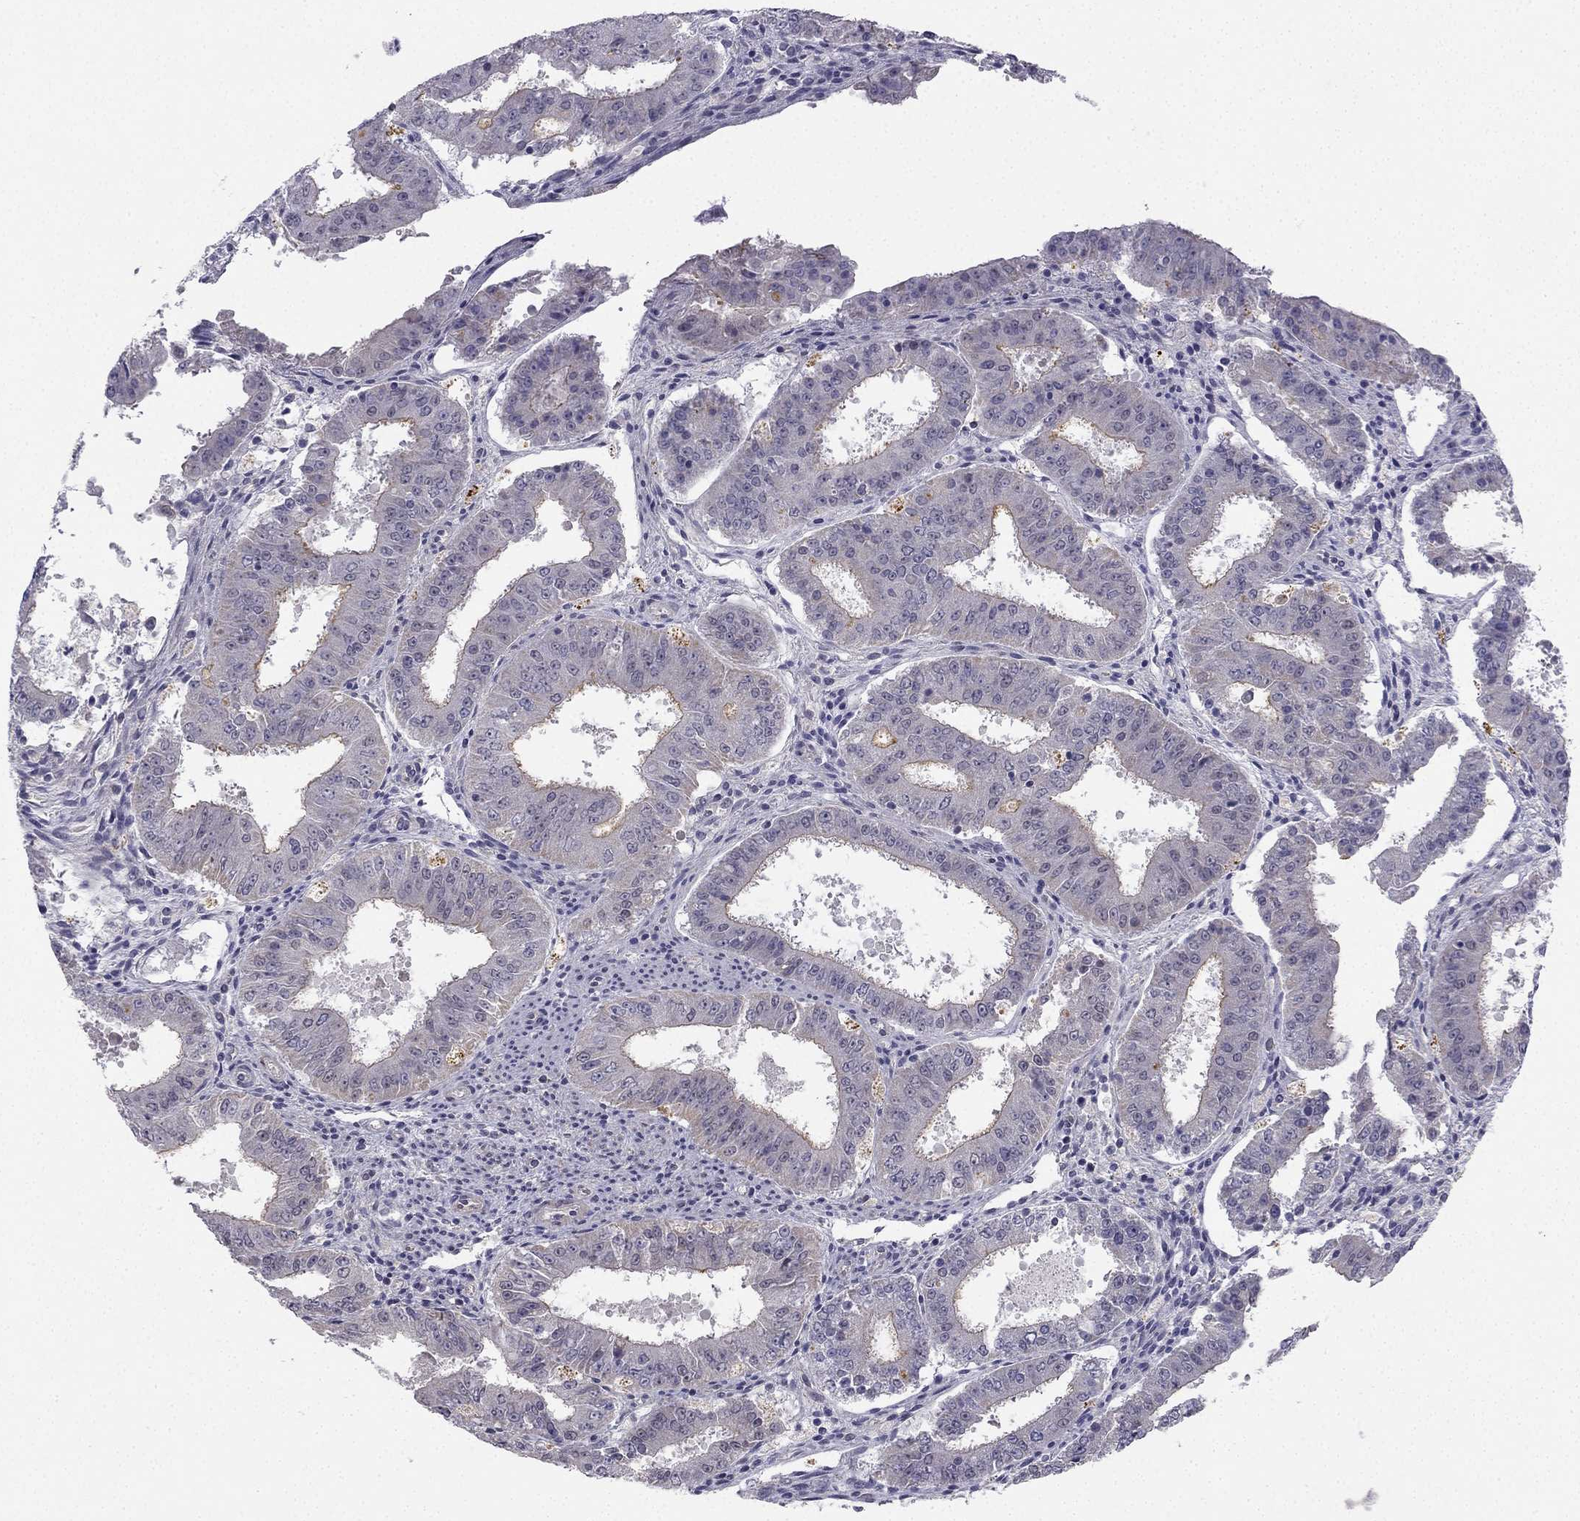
{"staining": {"intensity": "moderate", "quantity": "<25%", "location": "cytoplasmic/membranous"}, "tissue": "ovarian cancer", "cell_type": "Tumor cells", "image_type": "cancer", "snomed": [{"axis": "morphology", "description": "Carcinoma, endometroid"}, {"axis": "topography", "description": "Ovary"}], "caption": "This is an image of IHC staining of ovarian cancer (endometroid carcinoma), which shows moderate staining in the cytoplasmic/membranous of tumor cells.", "gene": "CHST8", "patient": {"sex": "female", "age": 42}}